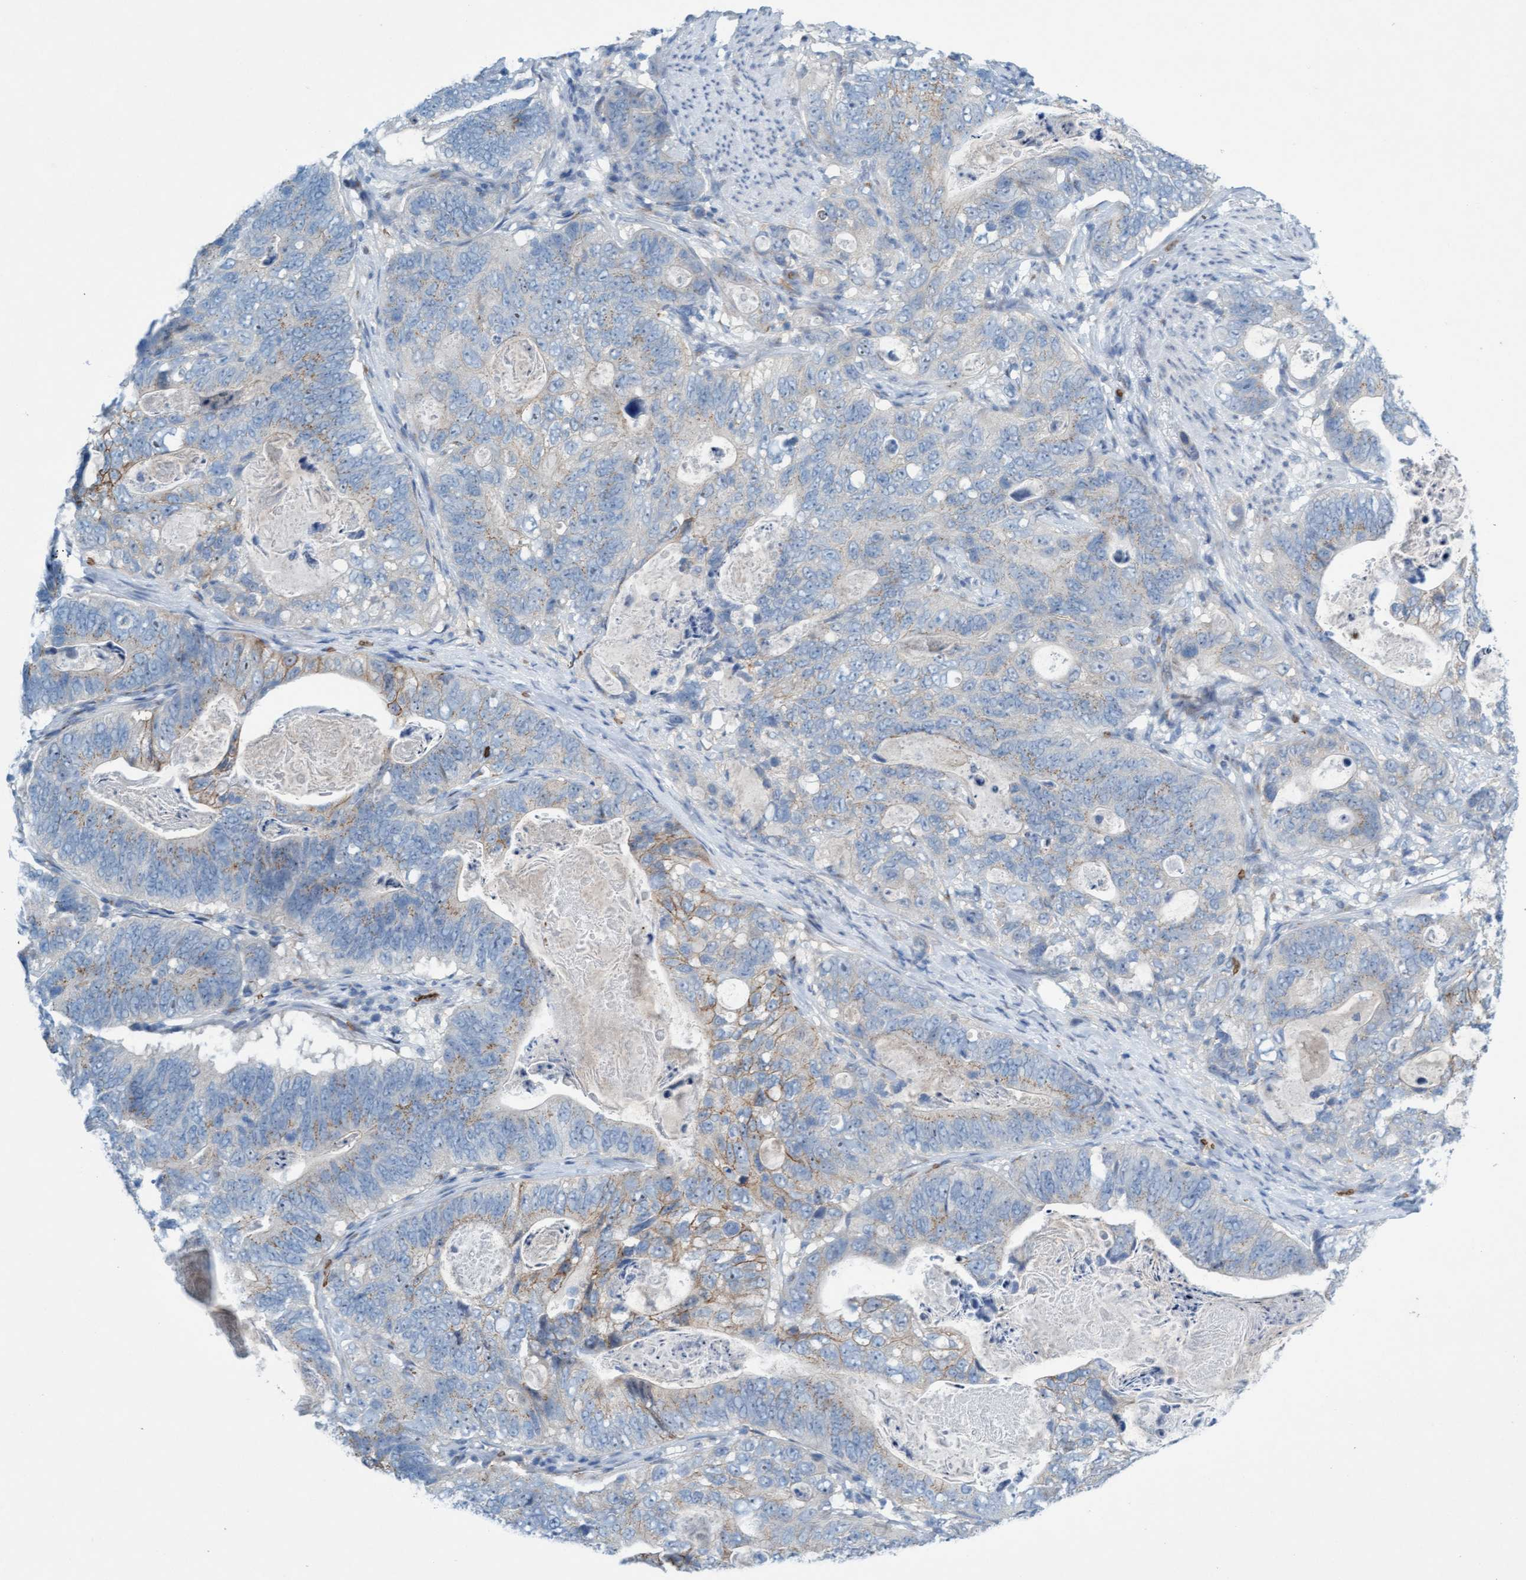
{"staining": {"intensity": "weak", "quantity": "<25%", "location": "cytoplasmic/membranous"}, "tissue": "stomach cancer", "cell_type": "Tumor cells", "image_type": "cancer", "snomed": [{"axis": "morphology", "description": "Normal tissue, NOS"}, {"axis": "morphology", "description": "Adenocarcinoma, NOS"}, {"axis": "topography", "description": "Stomach"}], "caption": "Immunohistochemistry (IHC) image of neoplastic tissue: stomach cancer (adenocarcinoma) stained with DAB (3,3'-diaminobenzidine) demonstrates no significant protein staining in tumor cells.", "gene": "SPEM2", "patient": {"sex": "female", "age": 89}}